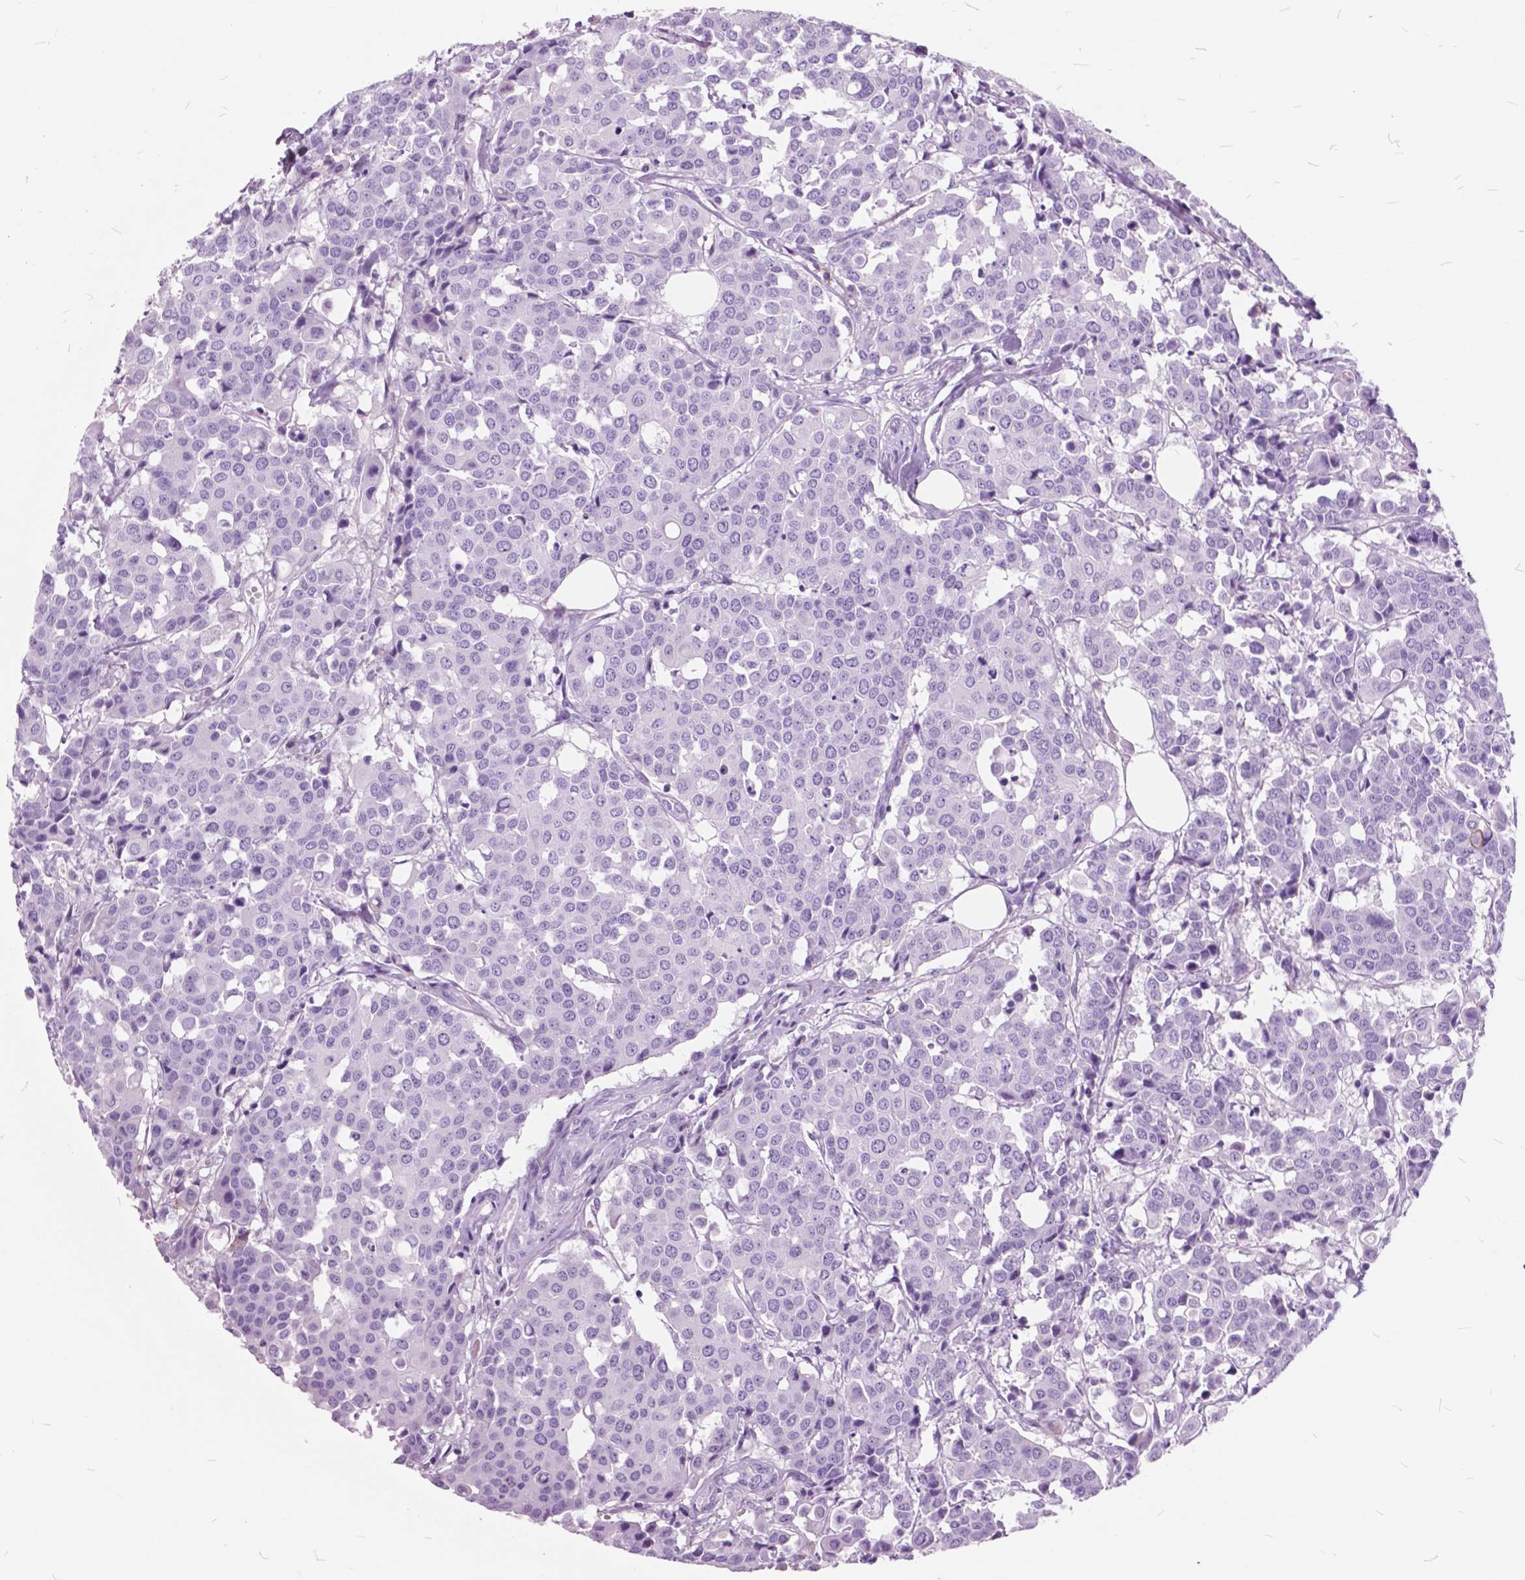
{"staining": {"intensity": "negative", "quantity": "none", "location": "none"}, "tissue": "carcinoid", "cell_type": "Tumor cells", "image_type": "cancer", "snomed": [{"axis": "morphology", "description": "Carcinoid, malignant, NOS"}, {"axis": "topography", "description": "Colon"}], "caption": "Tumor cells show no significant expression in carcinoid.", "gene": "GDF9", "patient": {"sex": "male", "age": 81}}